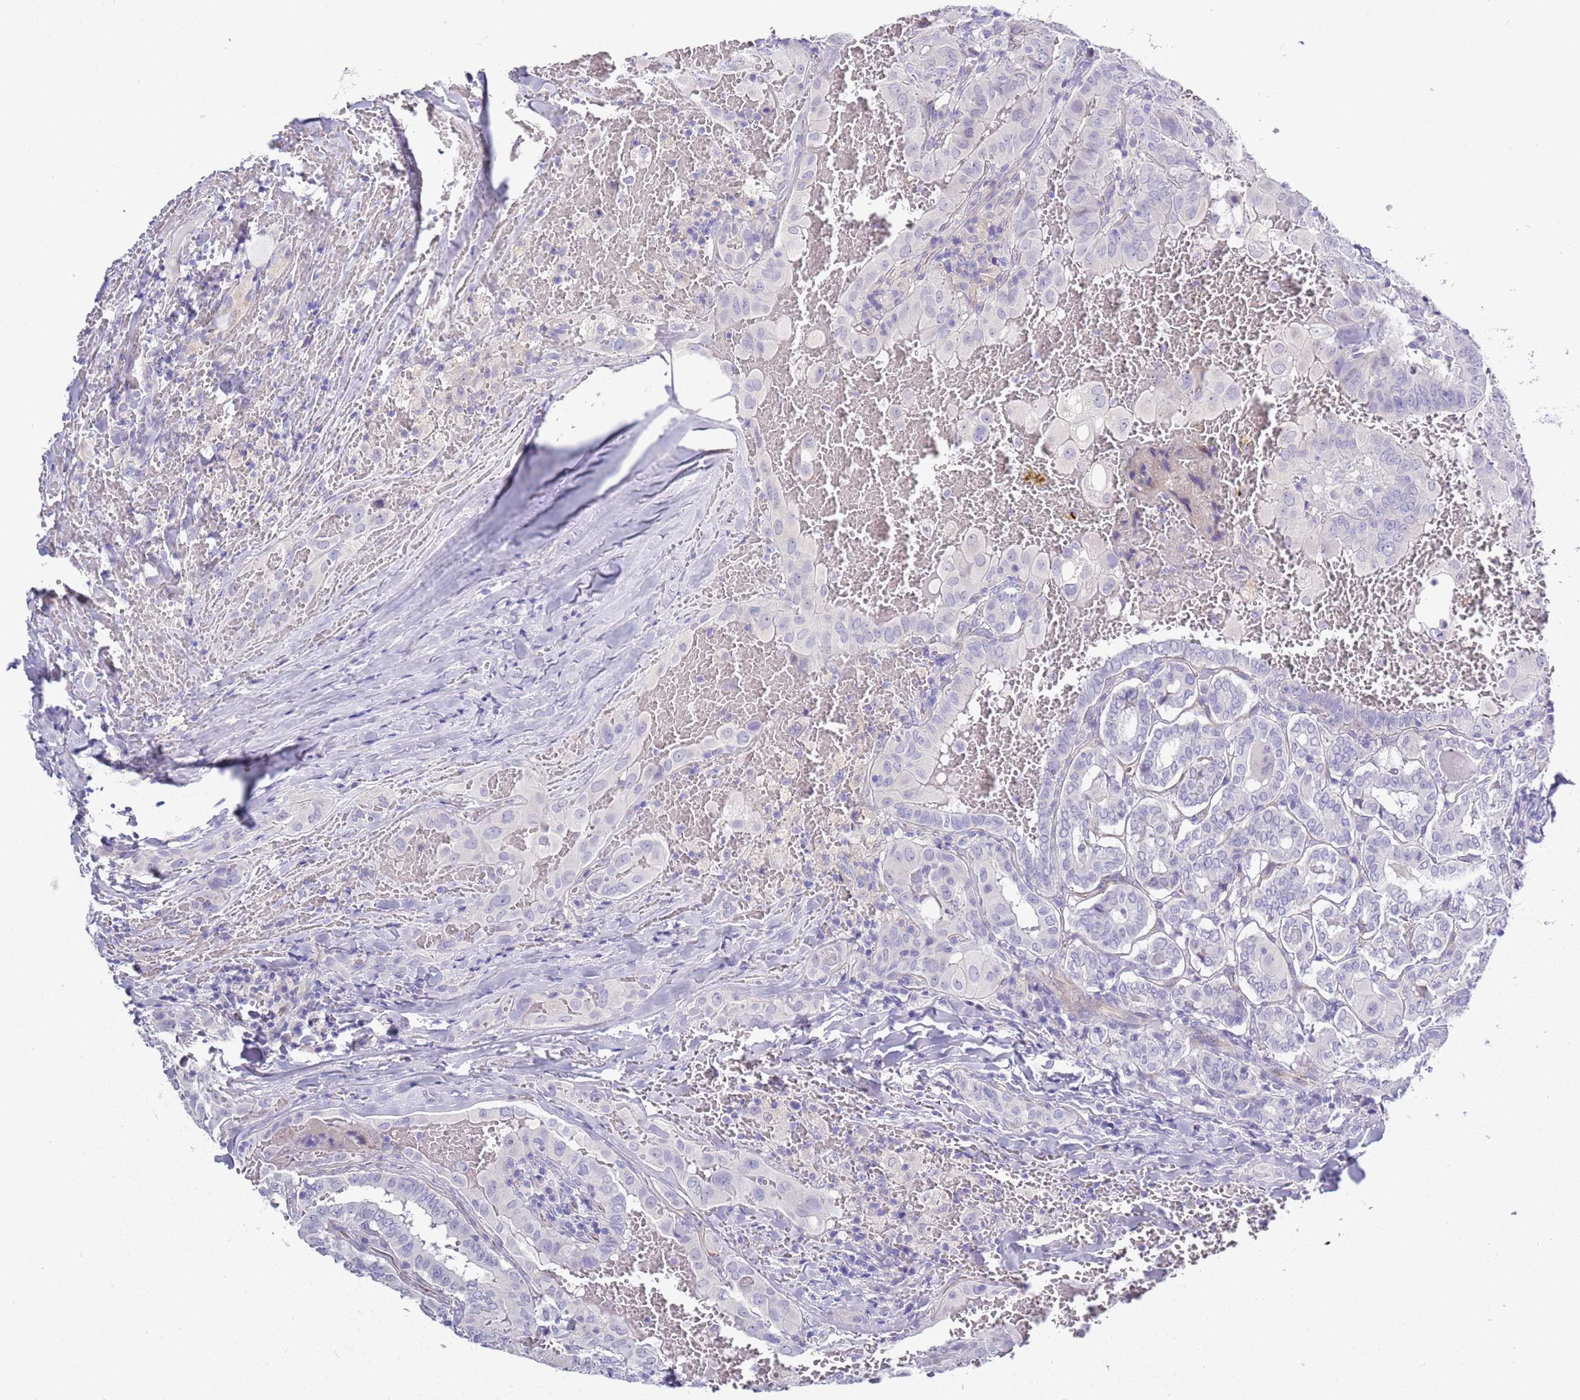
{"staining": {"intensity": "negative", "quantity": "none", "location": "none"}, "tissue": "thyroid cancer", "cell_type": "Tumor cells", "image_type": "cancer", "snomed": [{"axis": "morphology", "description": "Papillary adenocarcinoma, NOS"}, {"axis": "topography", "description": "Thyroid gland"}], "caption": "This is an immunohistochemistry (IHC) image of human thyroid cancer. There is no expression in tumor cells.", "gene": "BRMS1L", "patient": {"sex": "female", "age": 72}}